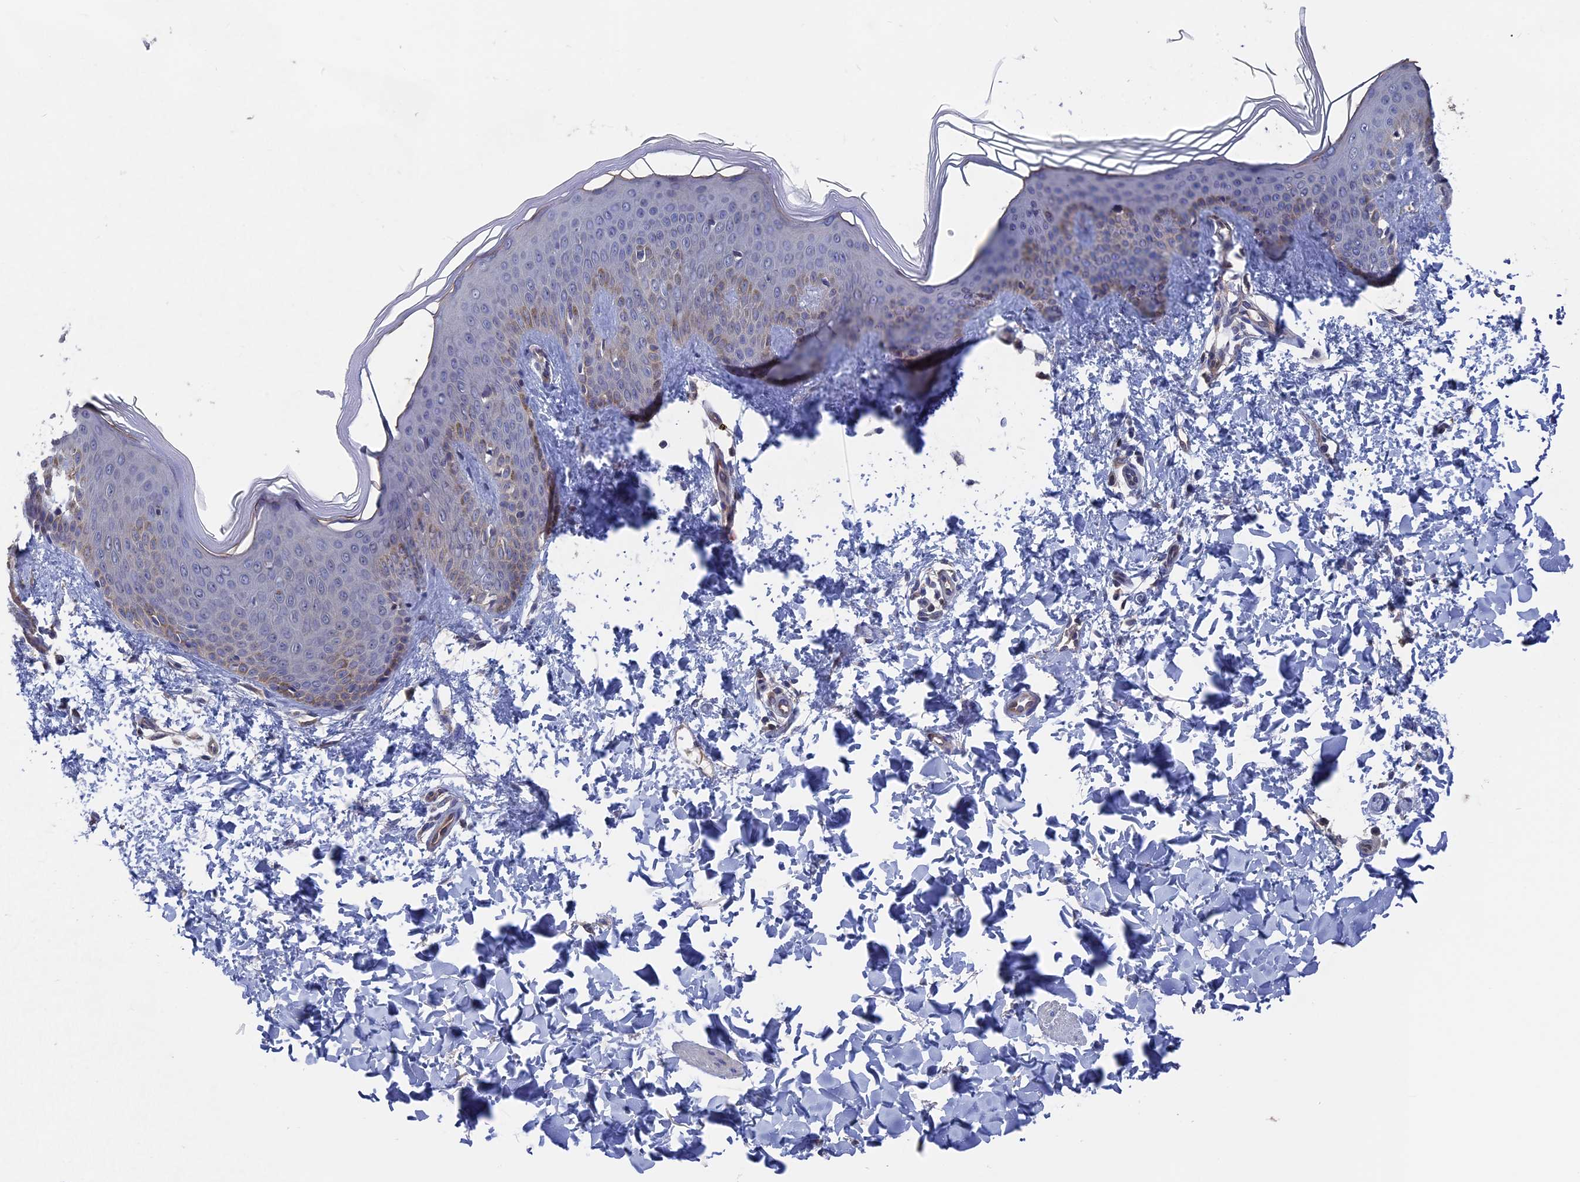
{"staining": {"intensity": "negative", "quantity": "none", "location": "none"}, "tissue": "skin", "cell_type": "Fibroblasts", "image_type": "normal", "snomed": [{"axis": "morphology", "description": "Normal tissue, NOS"}, {"axis": "topography", "description": "Skin"}], "caption": "This is an IHC micrograph of normal human skin. There is no expression in fibroblasts.", "gene": "NUTF2", "patient": {"sex": "male", "age": 36}}